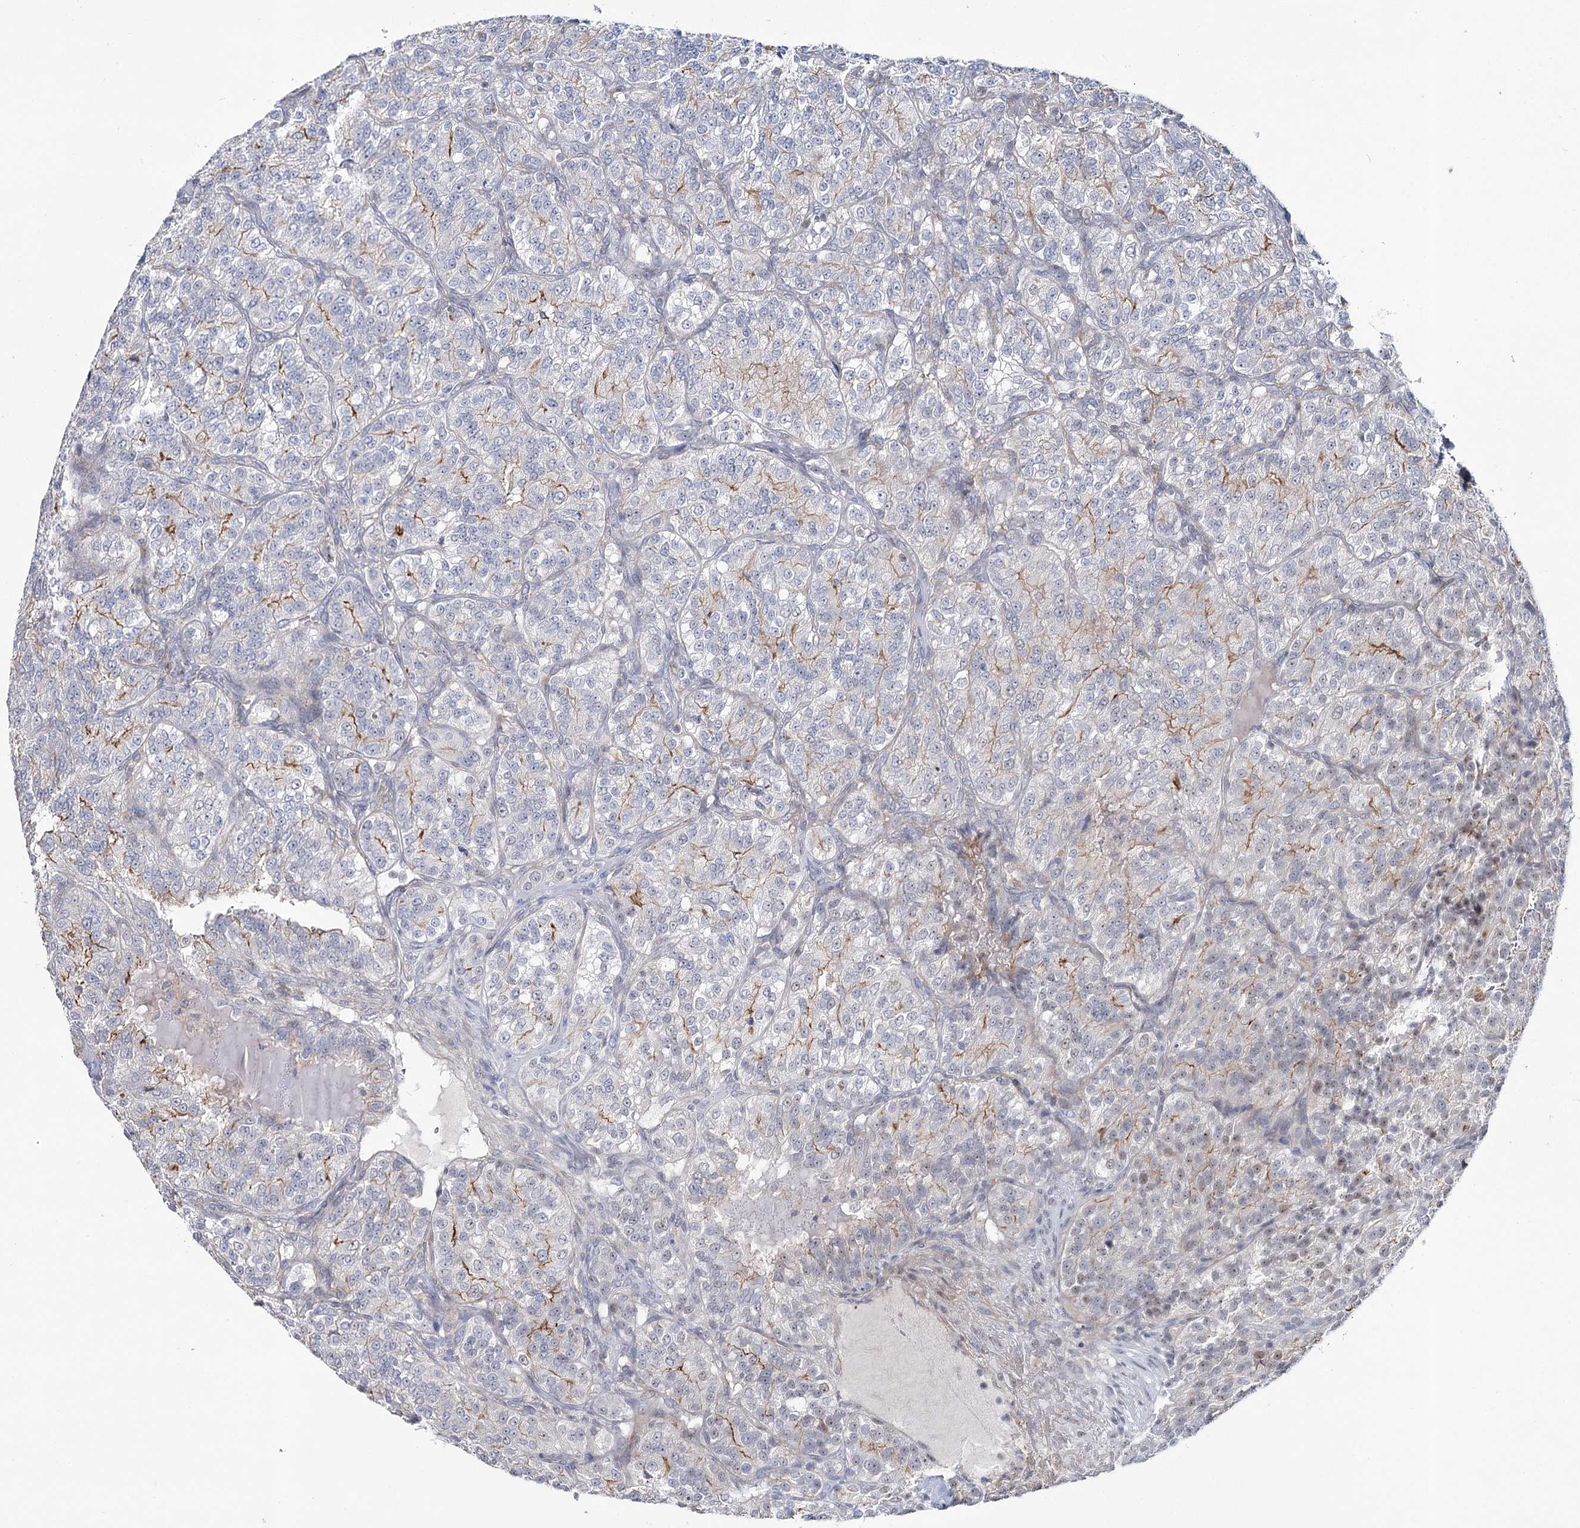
{"staining": {"intensity": "weak", "quantity": "<25%", "location": "cytoplasmic/membranous"}, "tissue": "renal cancer", "cell_type": "Tumor cells", "image_type": "cancer", "snomed": [{"axis": "morphology", "description": "Adenocarcinoma, NOS"}, {"axis": "topography", "description": "Kidney"}], "caption": "Protein analysis of renal cancer reveals no significant positivity in tumor cells.", "gene": "ZC3H8", "patient": {"sex": "female", "age": 63}}